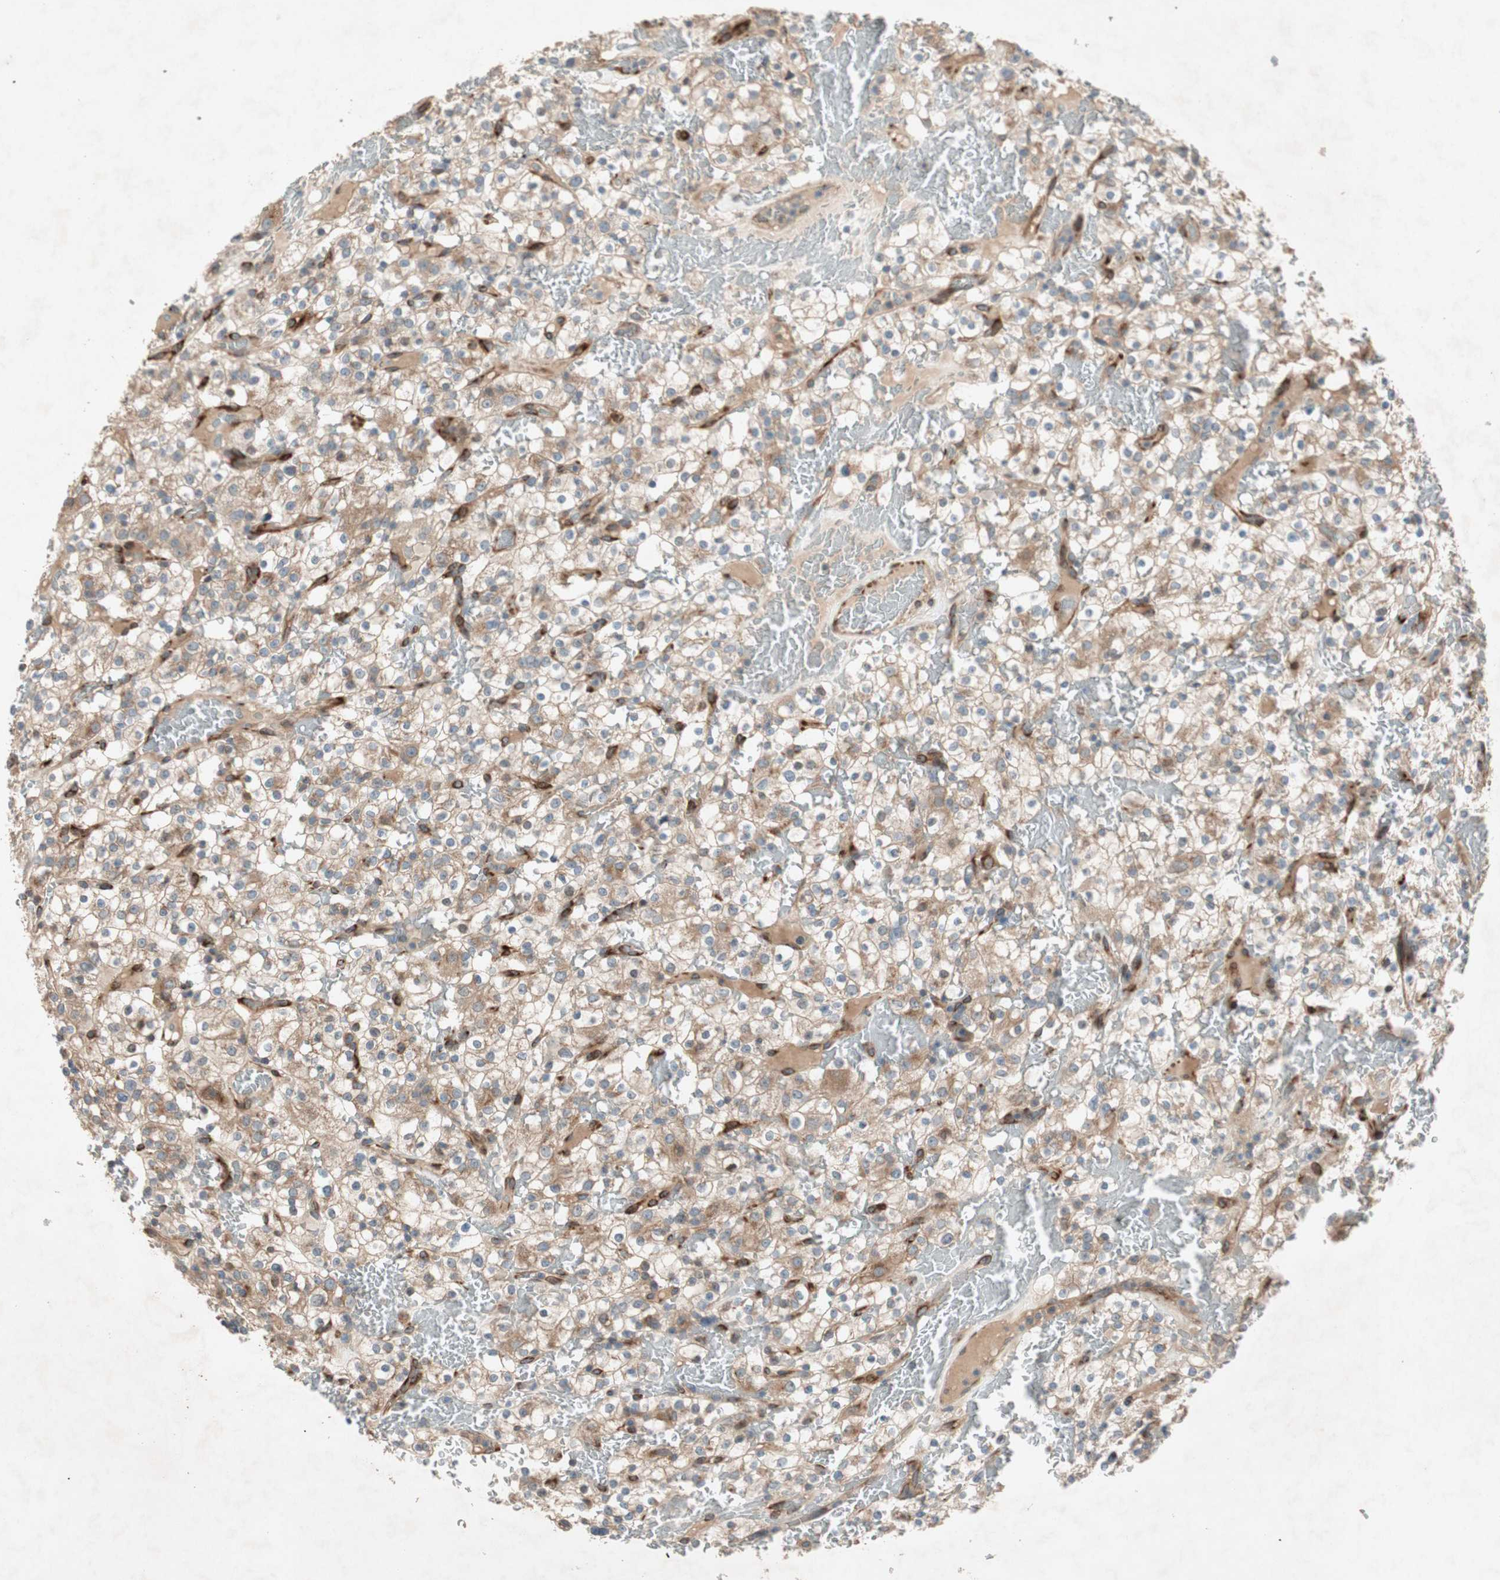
{"staining": {"intensity": "moderate", "quantity": "25%-75%", "location": "cytoplasmic/membranous"}, "tissue": "renal cancer", "cell_type": "Tumor cells", "image_type": "cancer", "snomed": [{"axis": "morphology", "description": "Normal tissue, NOS"}, {"axis": "morphology", "description": "Adenocarcinoma, NOS"}, {"axis": "topography", "description": "Kidney"}], "caption": "DAB (3,3'-diaminobenzidine) immunohistochemical staining of adenocarcinoma (renal) displays moderate cytoplasmic/membranous protein expression in about 25%-75% of tumor cells.", "gene": "APOO", "patient": {"sex": "female", "age": 72}}